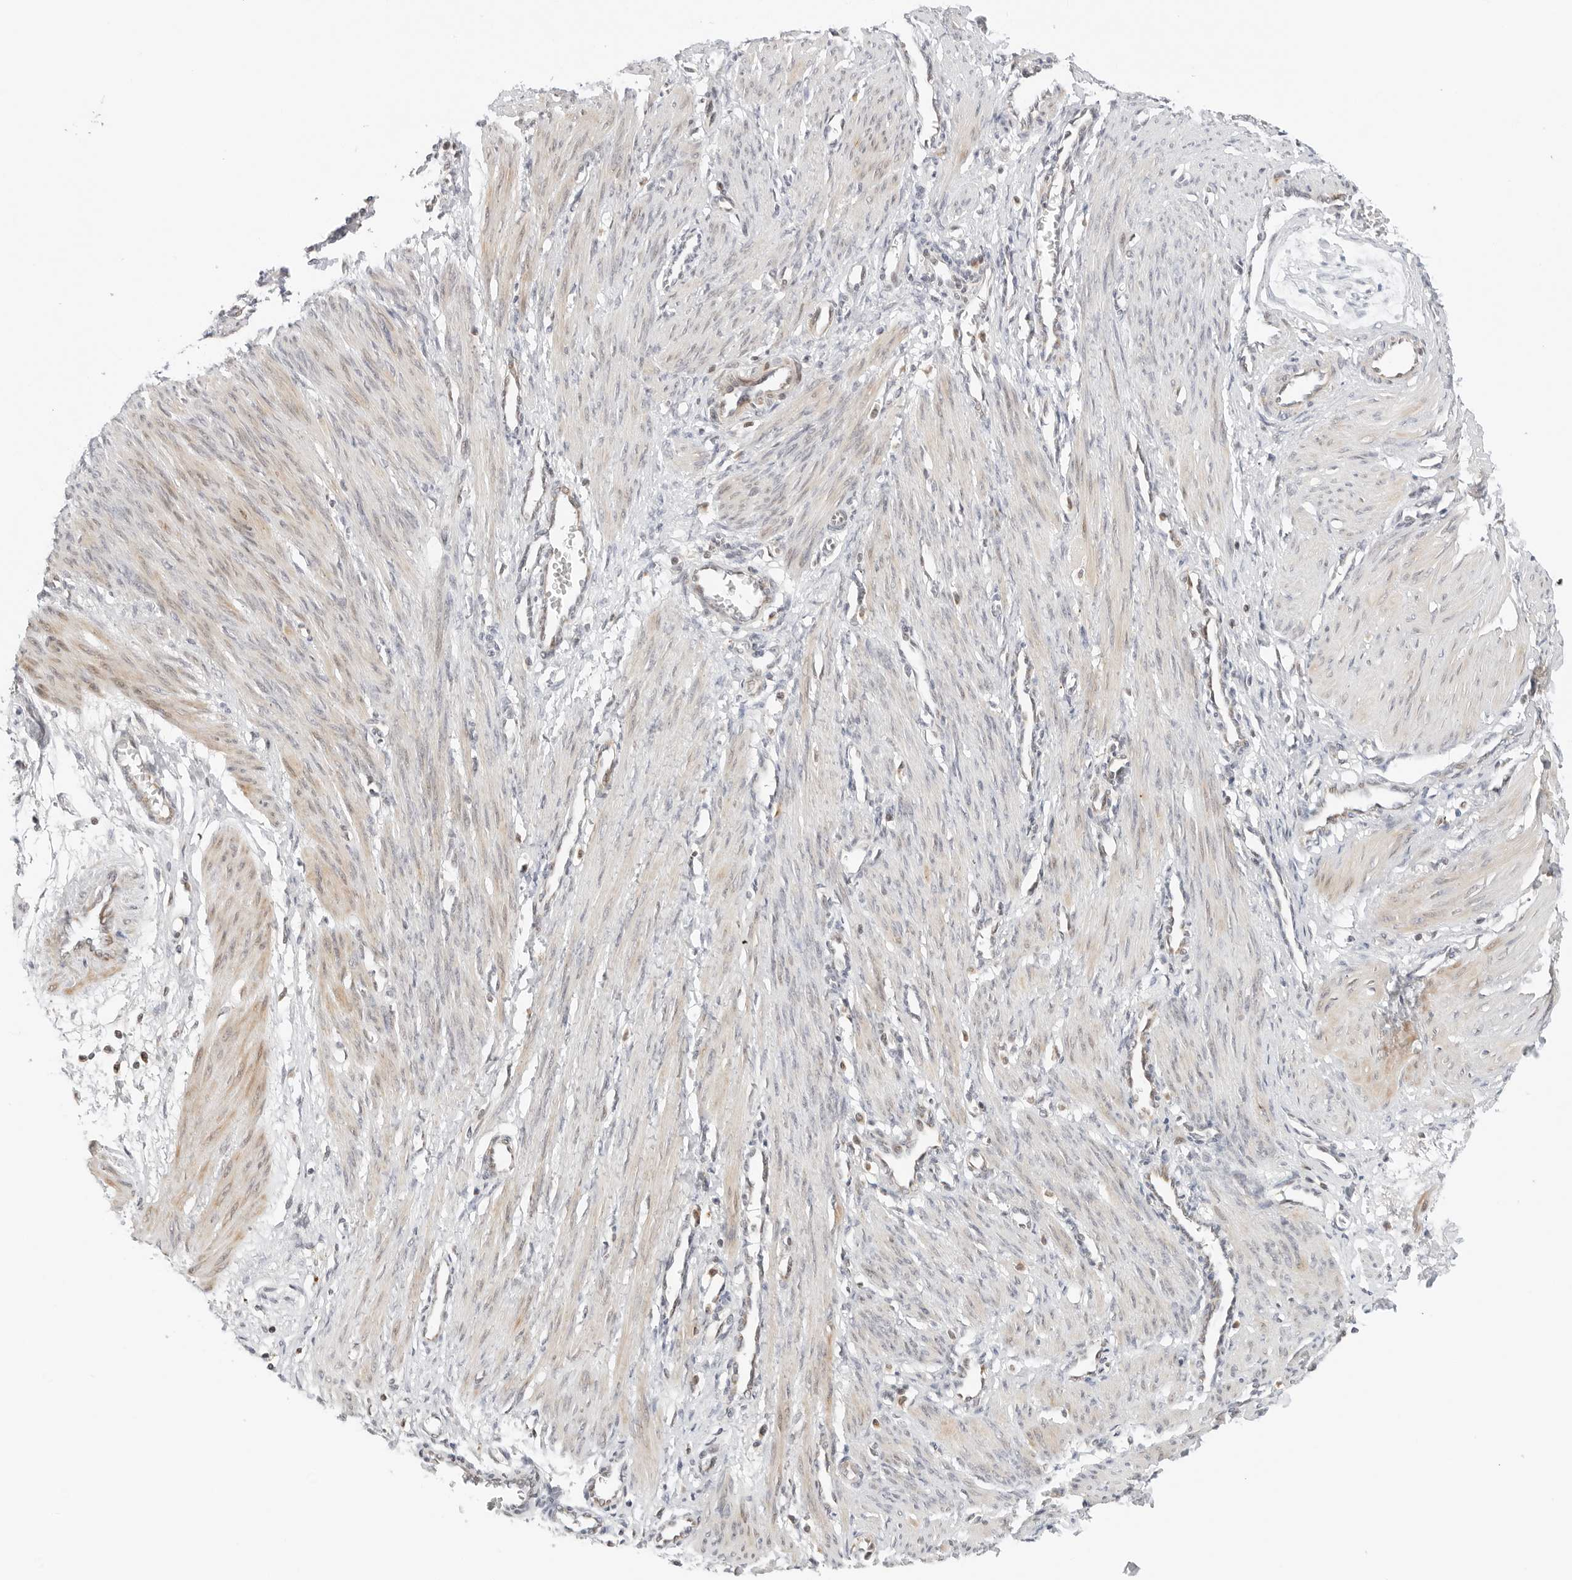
{"staining": {"intensity": "weak", "quantity": "<25%", "location": "cytoplasmic/membranous"}, "tissue": "smooth muscle", "cell_type": "Smooth muscle cells", "image_type": "normal", "snomed": [{"axis": "morphology", "description": "Normal tissue, NOS"}, {"axis": "topography", "description": "Endometrium"}], "caption": "The immunohistochemistry (IHC) histopathology image has no significant positivity in smooth muscle cells of smooth muscle. (DAB immunohistochemistry, high magnification).", "gene": "DYRK4", "patient": {"sex": "female", "age": 33}}